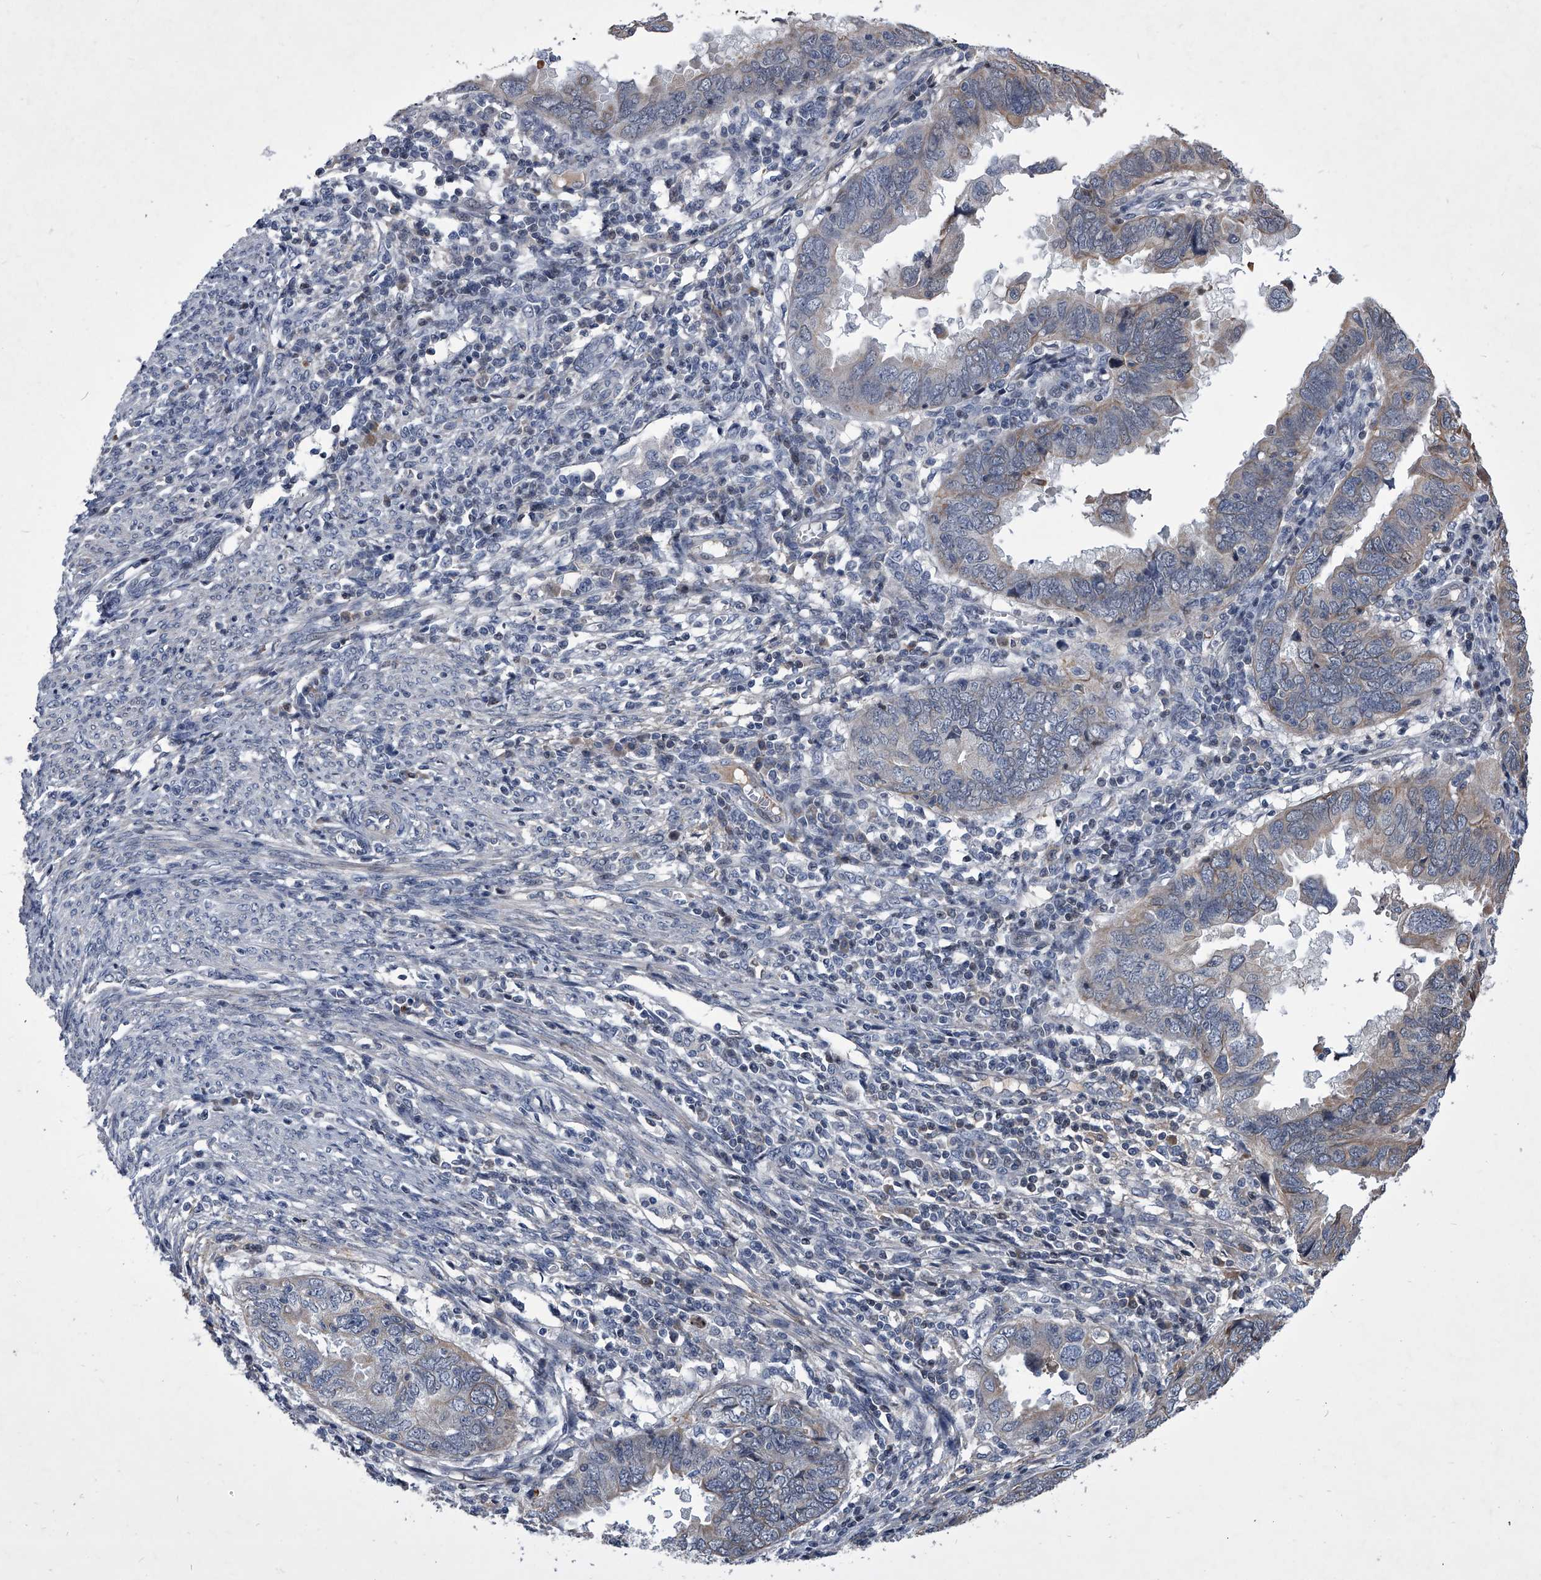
{"staining": {"intensity": "weak", "quantity": "<25%", "location": "cytoplasmic/membranous"}, "tissue": "endometrial cancer", "cell_type": "Tumor cells", "image_type": "cancer", "snomed": [{"axis": "morphology", "description": "Adenocarcinoma, NOS"}, {"axis": "topography", "description": "Uterus"}], "caption": "This is an IHC histopathology image of human endometrial cancer. There is no expression in tumor cells.", "gene": "ZNF76", "patient": {"sex": "female", "age": 77}}